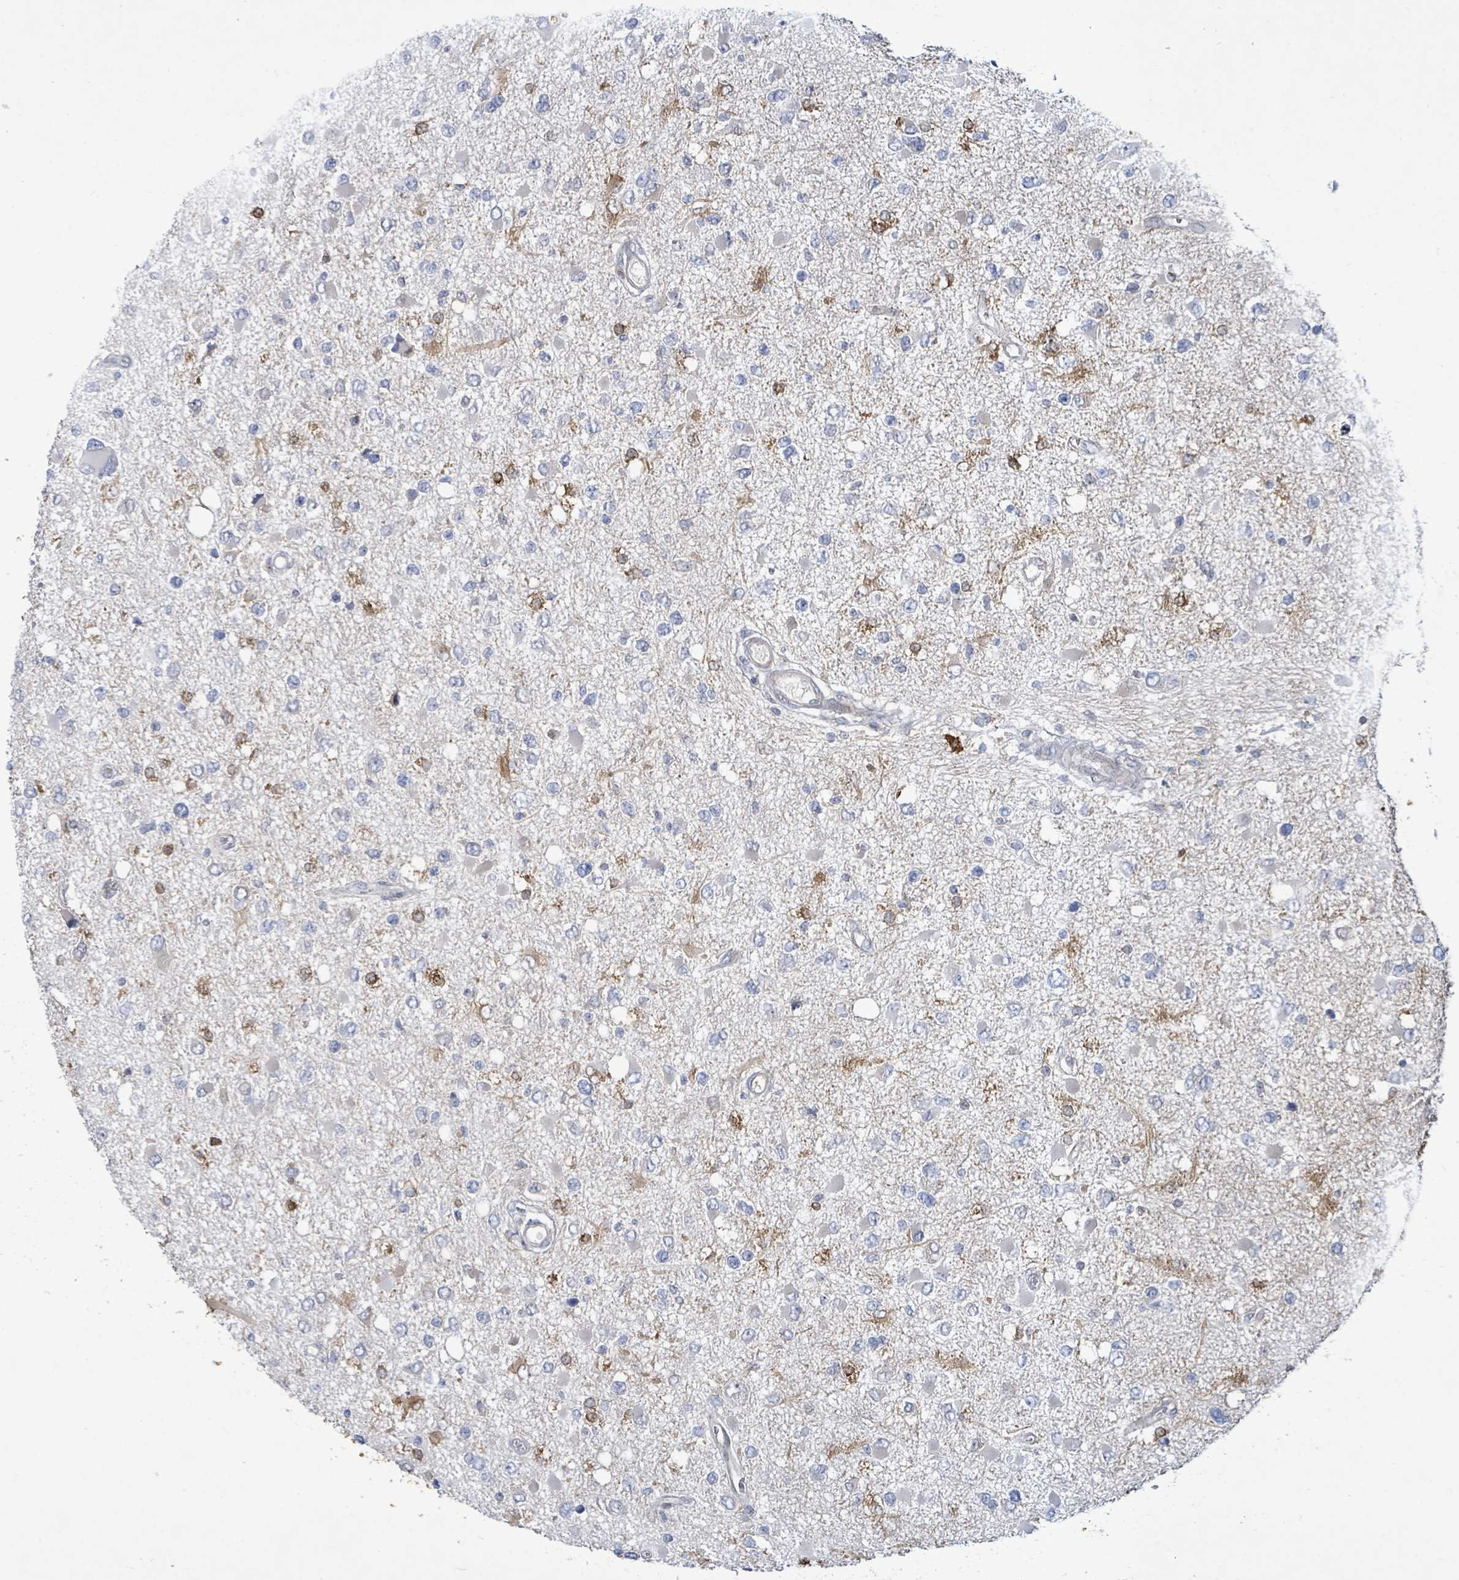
{"staining": {"intensity": "negative", "quantity": "none", "location": "none"}, "tissue": "glioma", "cell_type": "Tumor cells", "image_type": "cancer", "snomed": [{"axis": "morphology", "description": "Glioma, malignant, High grade"}, {"axis": "topography", "description": "Brain"}], "caption": "High magnification brightfield microscopy of malignant high-grade glioma stained with DAB (brown) and counterstained with hematoxylin (blue): tumor cells show no significant staining.", "gene": "FAM210A", "patient": {"sex": "male", "age": 53}}